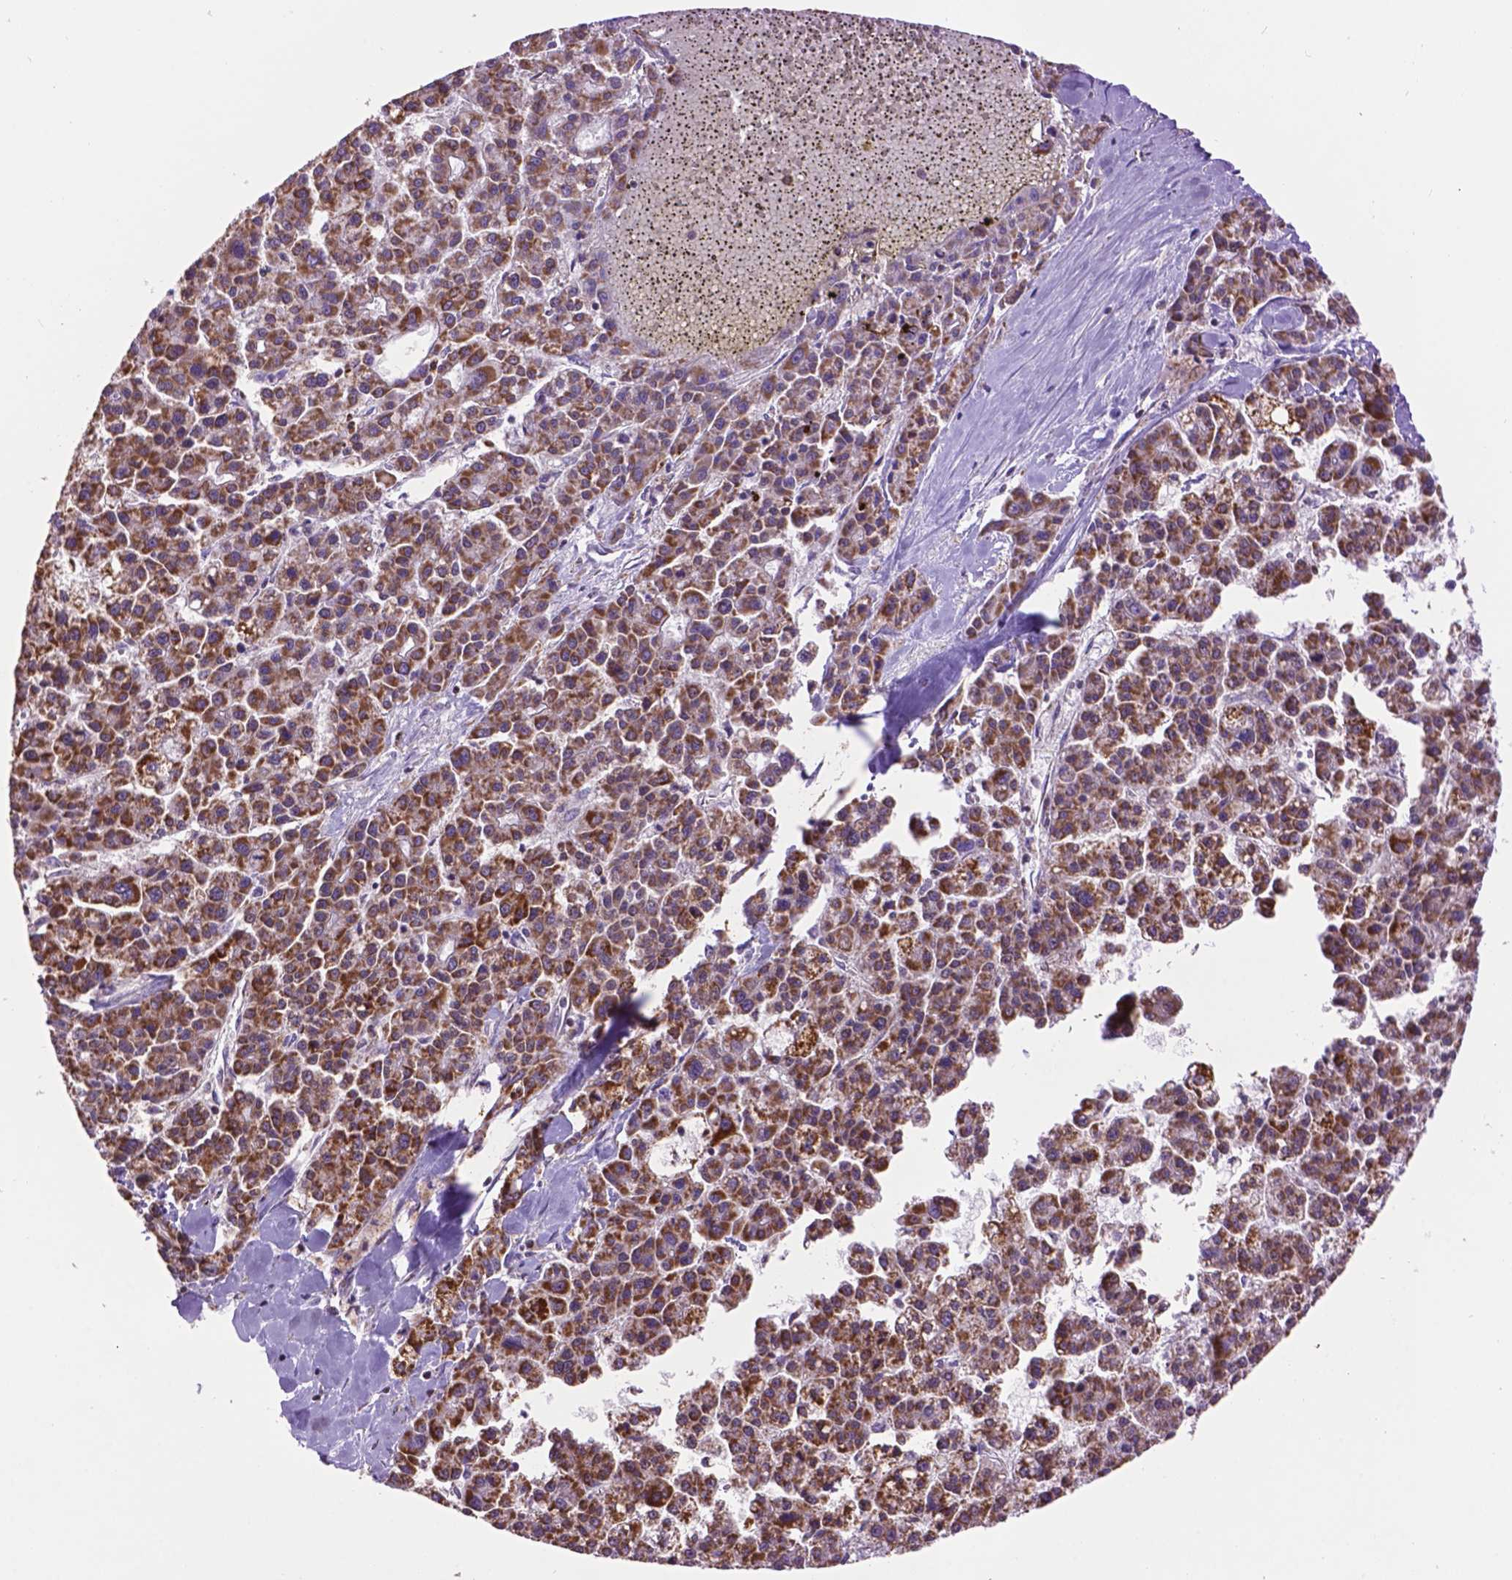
{"staining": {"intensity": "strong", "quantity": ">75%", "location": "cytoplasmic/membranous"}, "tissue": "liver cancer", "cell_type": "Tumor cells", "image_type": "cancer", "snomed": [{"axis": "morphology", "description": "Carcinoma, Hepatocellular, NOS"}, {"axis": "topography", "description": "Liver"}], "caption": "IHC histopathology image of human liver hepatocellular carcinoma stained for a protein (brown), which displays high levels of strong cytoplasmic/membranous staining in about >75% of tumor cells.", "gene": "PYCR3", "patient": {"sex": "female", "age": 58}}